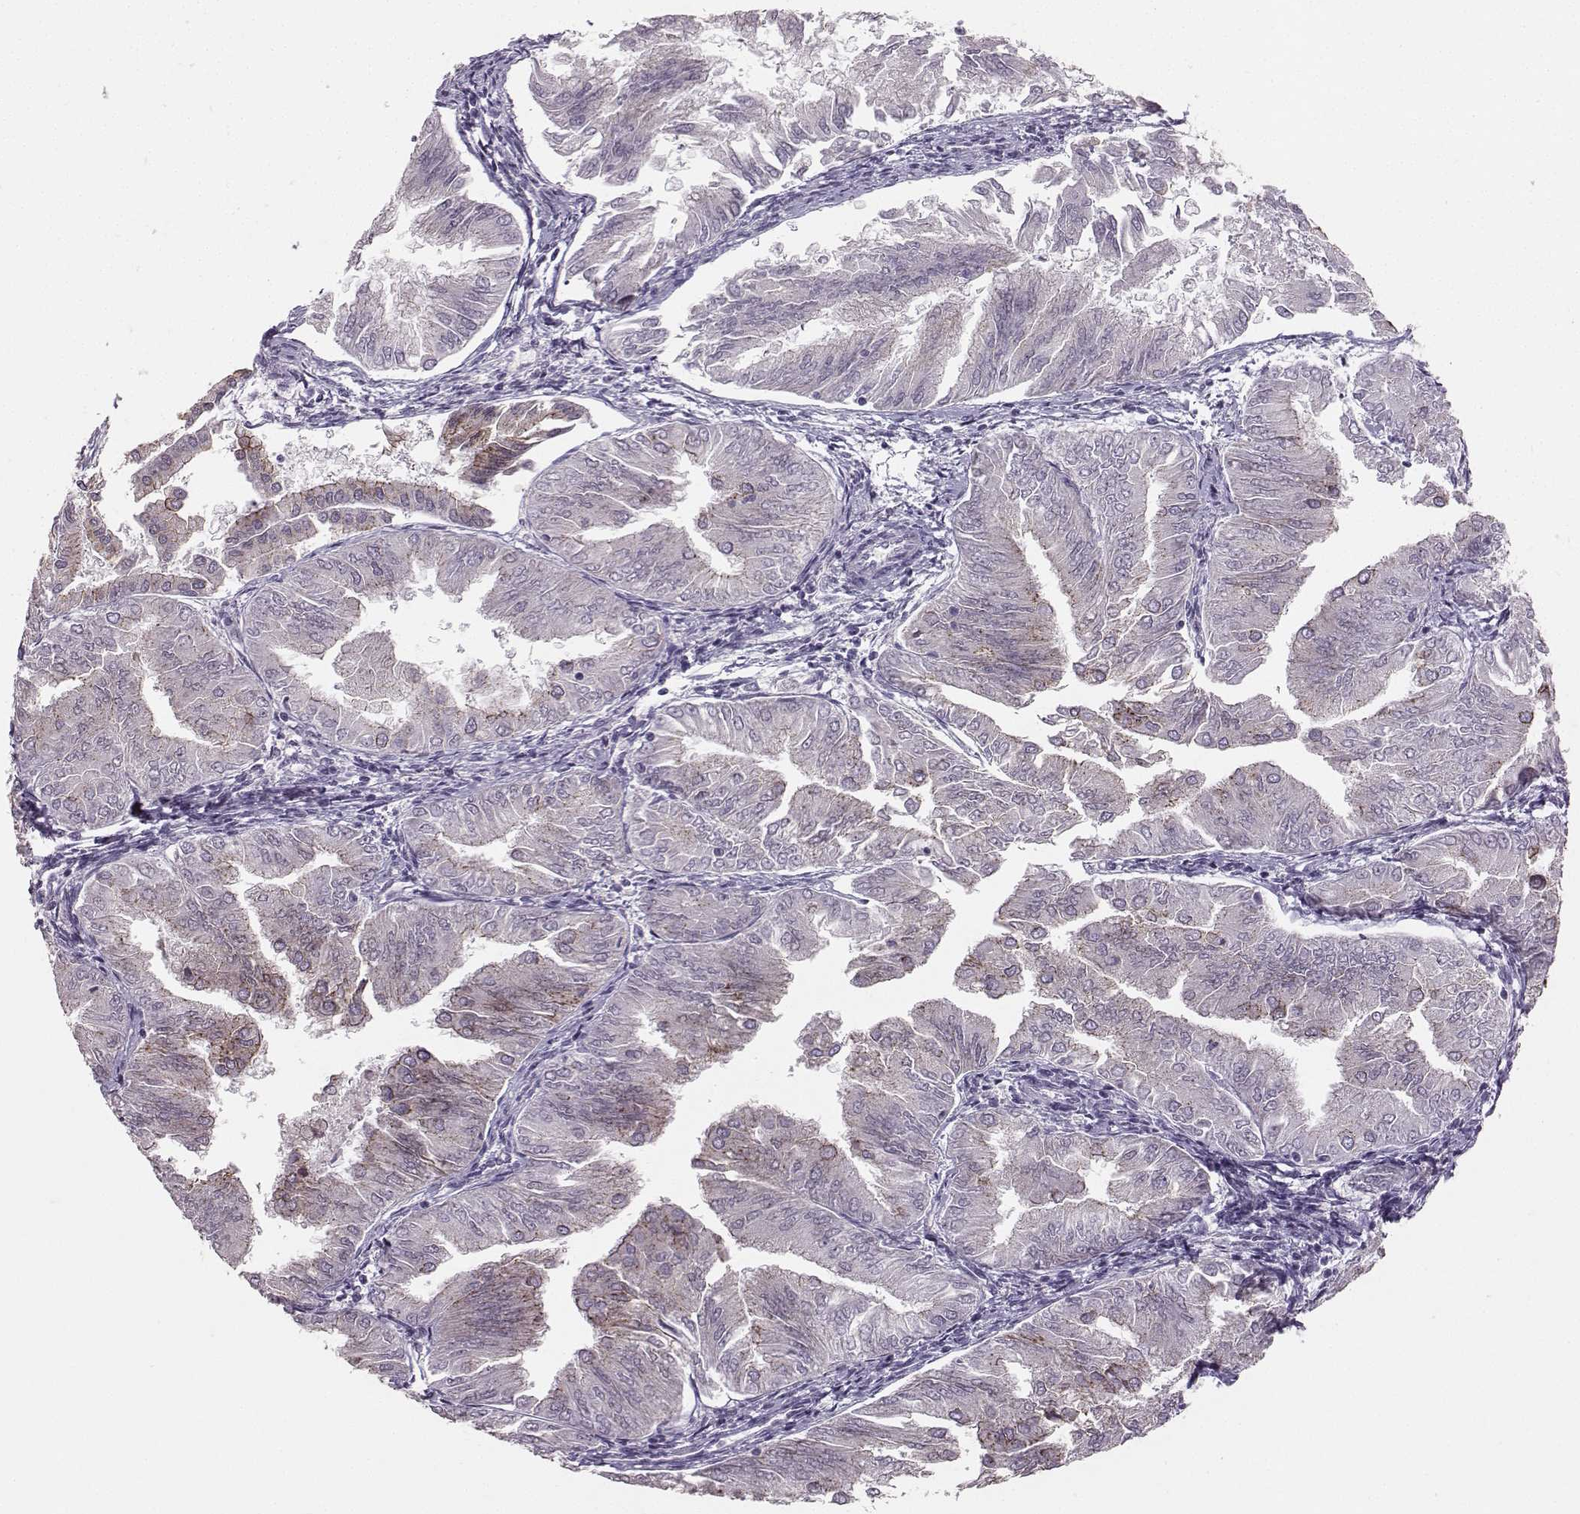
{"staining": {"intensity": "moderate", "quantity": "<25%", "location": "cytoplasmic/membranous"}, "tissue": "endometrial cancer", "cell_type": "Tumor cells", "image_type": "cancer", "snomed": [{"axis": "morphology", "description": "Adenocarcinoma, NOS"}, {"axis": "topography", "description": "Endometrium"}], "caption": "Immunohistochemistry (IHC) (DAB (3,3'-diaminobenzidine)) staining of human endometrial adenocarcinoma exhibits moderate cytoplasmic/membranous protein expression in approximately <25% of tumor cells. The protein is stained brown, and the nuclei are stained in blue (DAB (3,3'-diaminobenzidine) IHC with brightfield microscopy, high magnification).", "gene": "PKP2", "patient": {"sex": "female", "age": 53}}